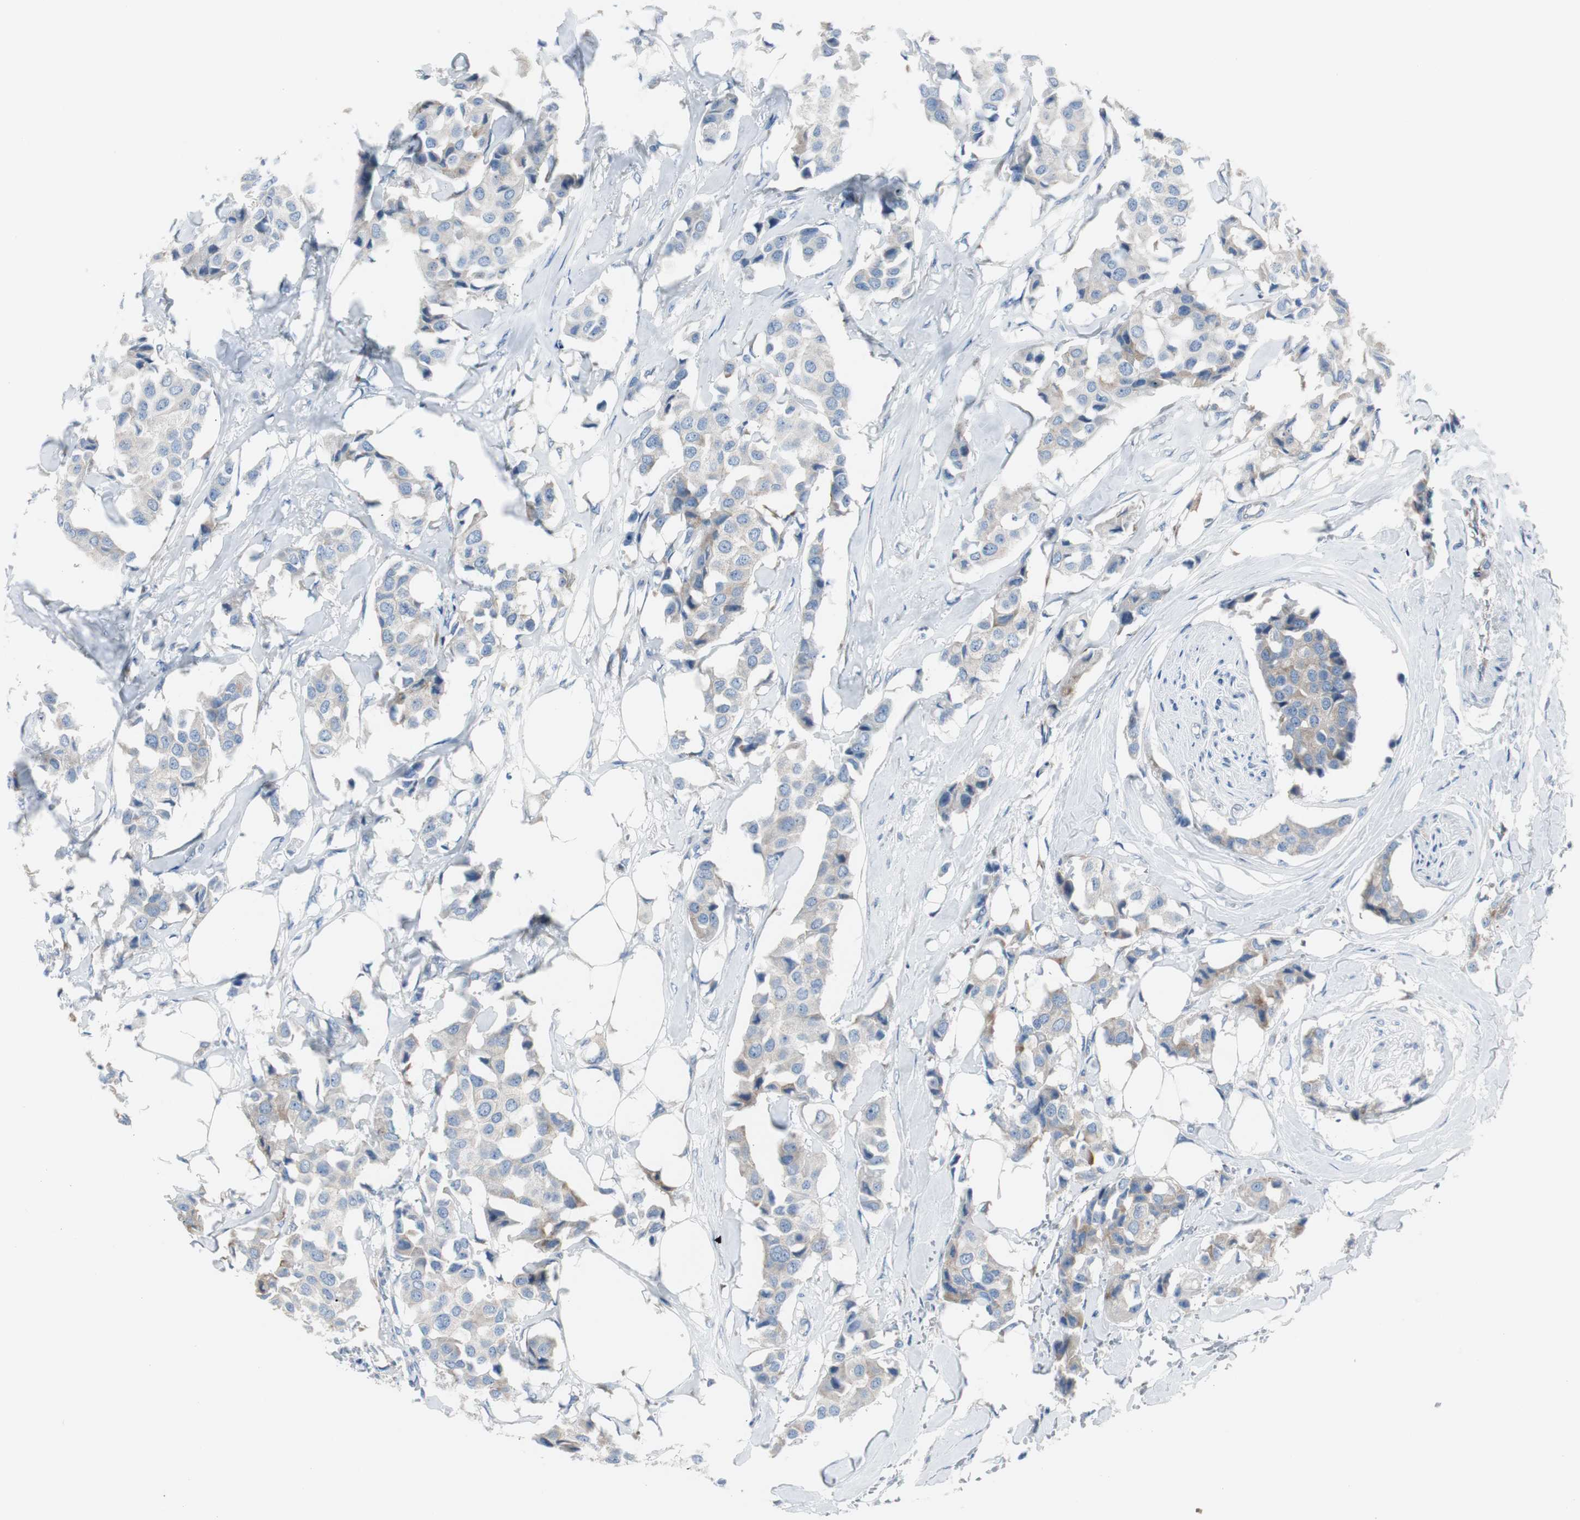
{"staining": {"intensity": "weak", "quantity": ">75%", "location": "cytoplasmic/membranous"}, "tissue": "breast cancer", "cell_type": "Tumor cells", "image_type": "cancer", "snomed": [{"axis": "morphology", "description": "Duct carcinoma"}, {"axis": "topography", "description": "Breast"}], "caption": "Immunohistochemical staining of breast cancer (infiltrating ductal carcinoma) demonstrates weak cytoplasmic/membranous protein positivity in approximately >75% of tumor cells.", "gene": "RPS12", "patient": {"sex": "female", "age": 80}}